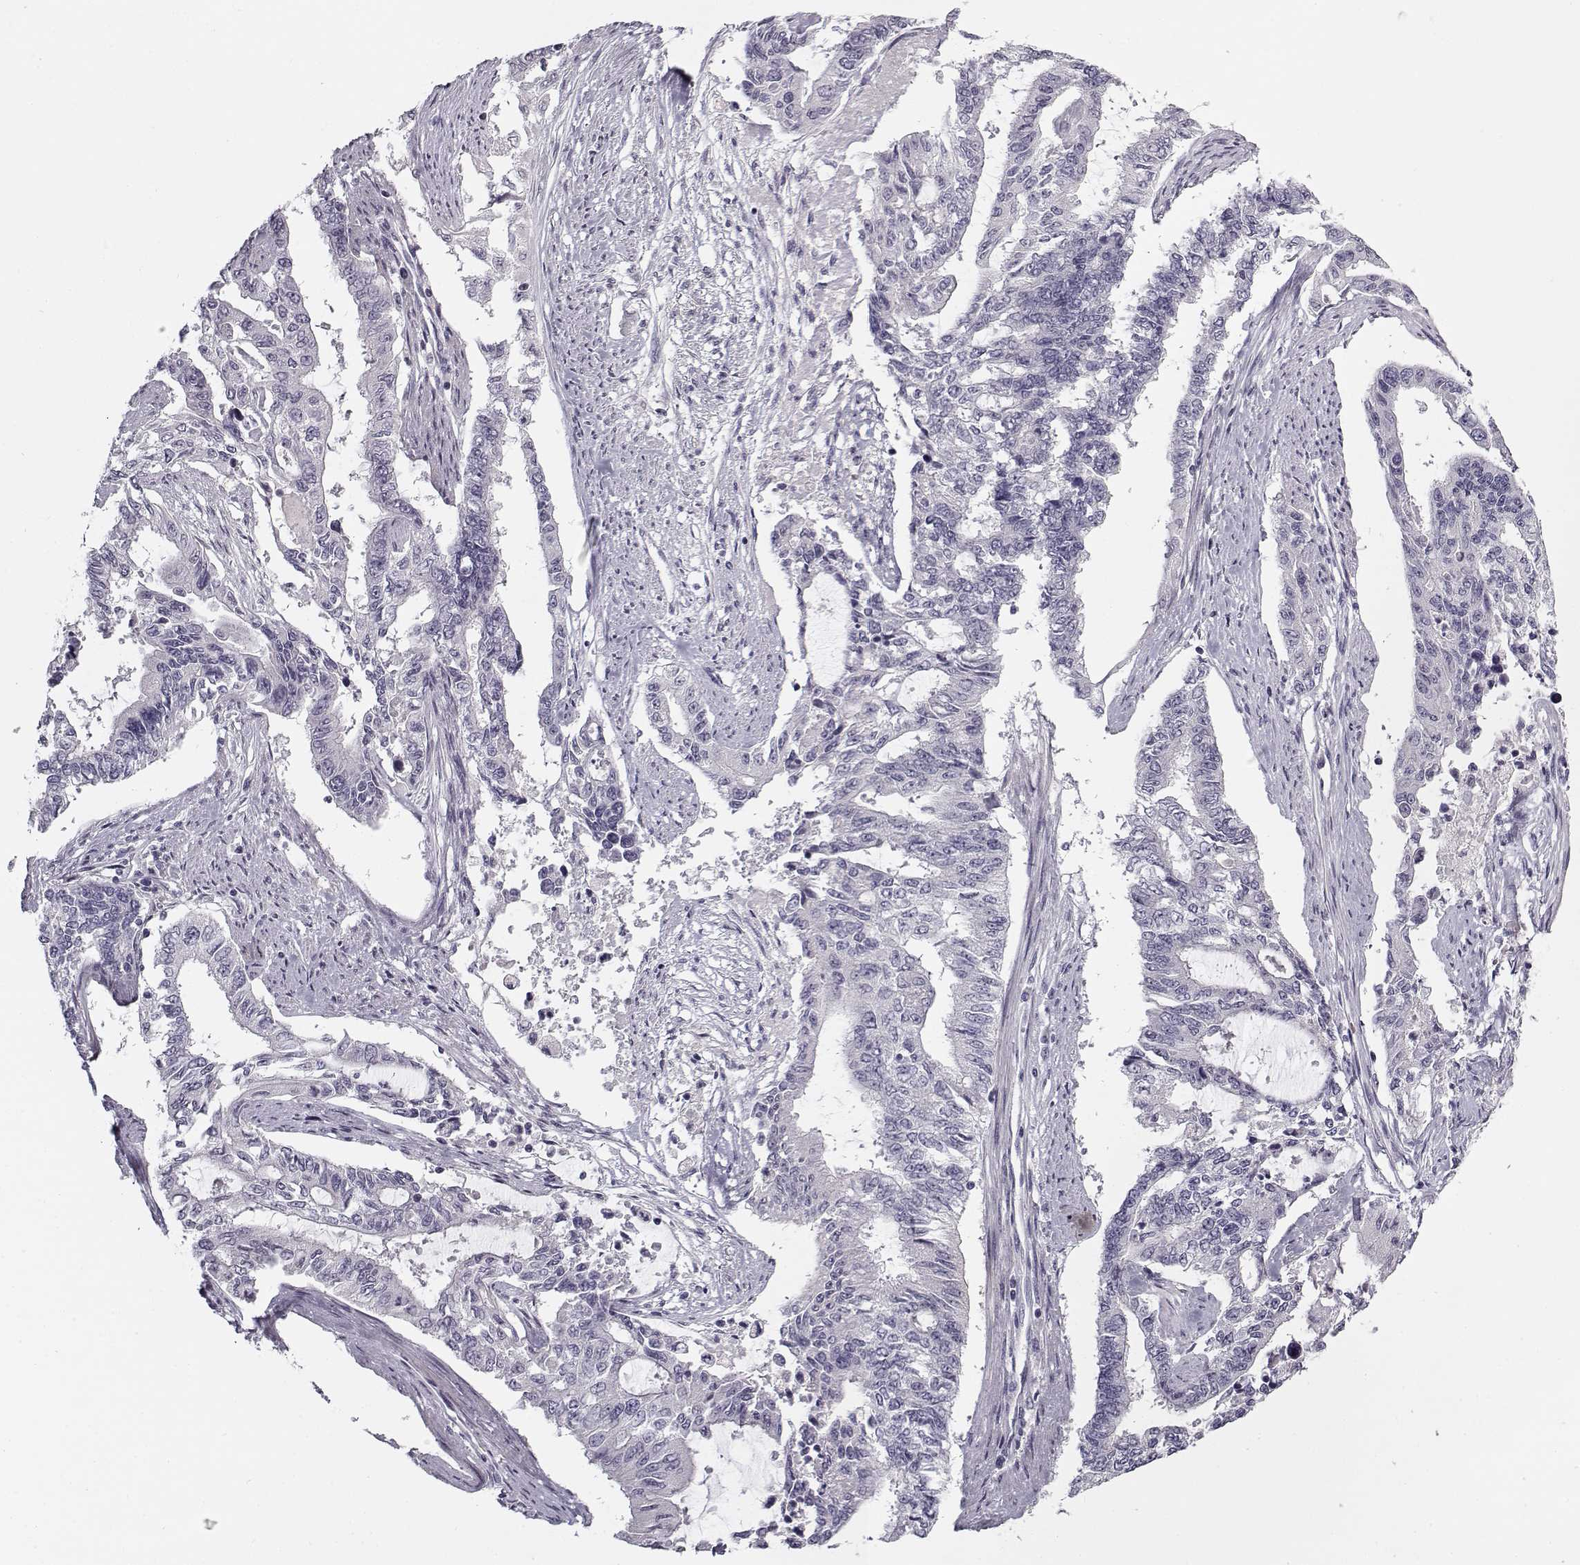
{"staining": {"intensity": "negative", "quantity": "none", "location": "none"}, "tissue": "endometrial cancer", "cell_type": "Tumor cells", "image_type": "cancer", "snomed": [{"axis": "morphology", "description": "Adenocarcinoma, NOS"}, {"axis": "topography", "description": "Uterus"}], "caption": "Protein analysis of endometrial cancer (adenocarcinoma) shows no significant positivity in tumor cells.", "gene": "SNCA", "patient": {"sex": "female", "age": 59}}